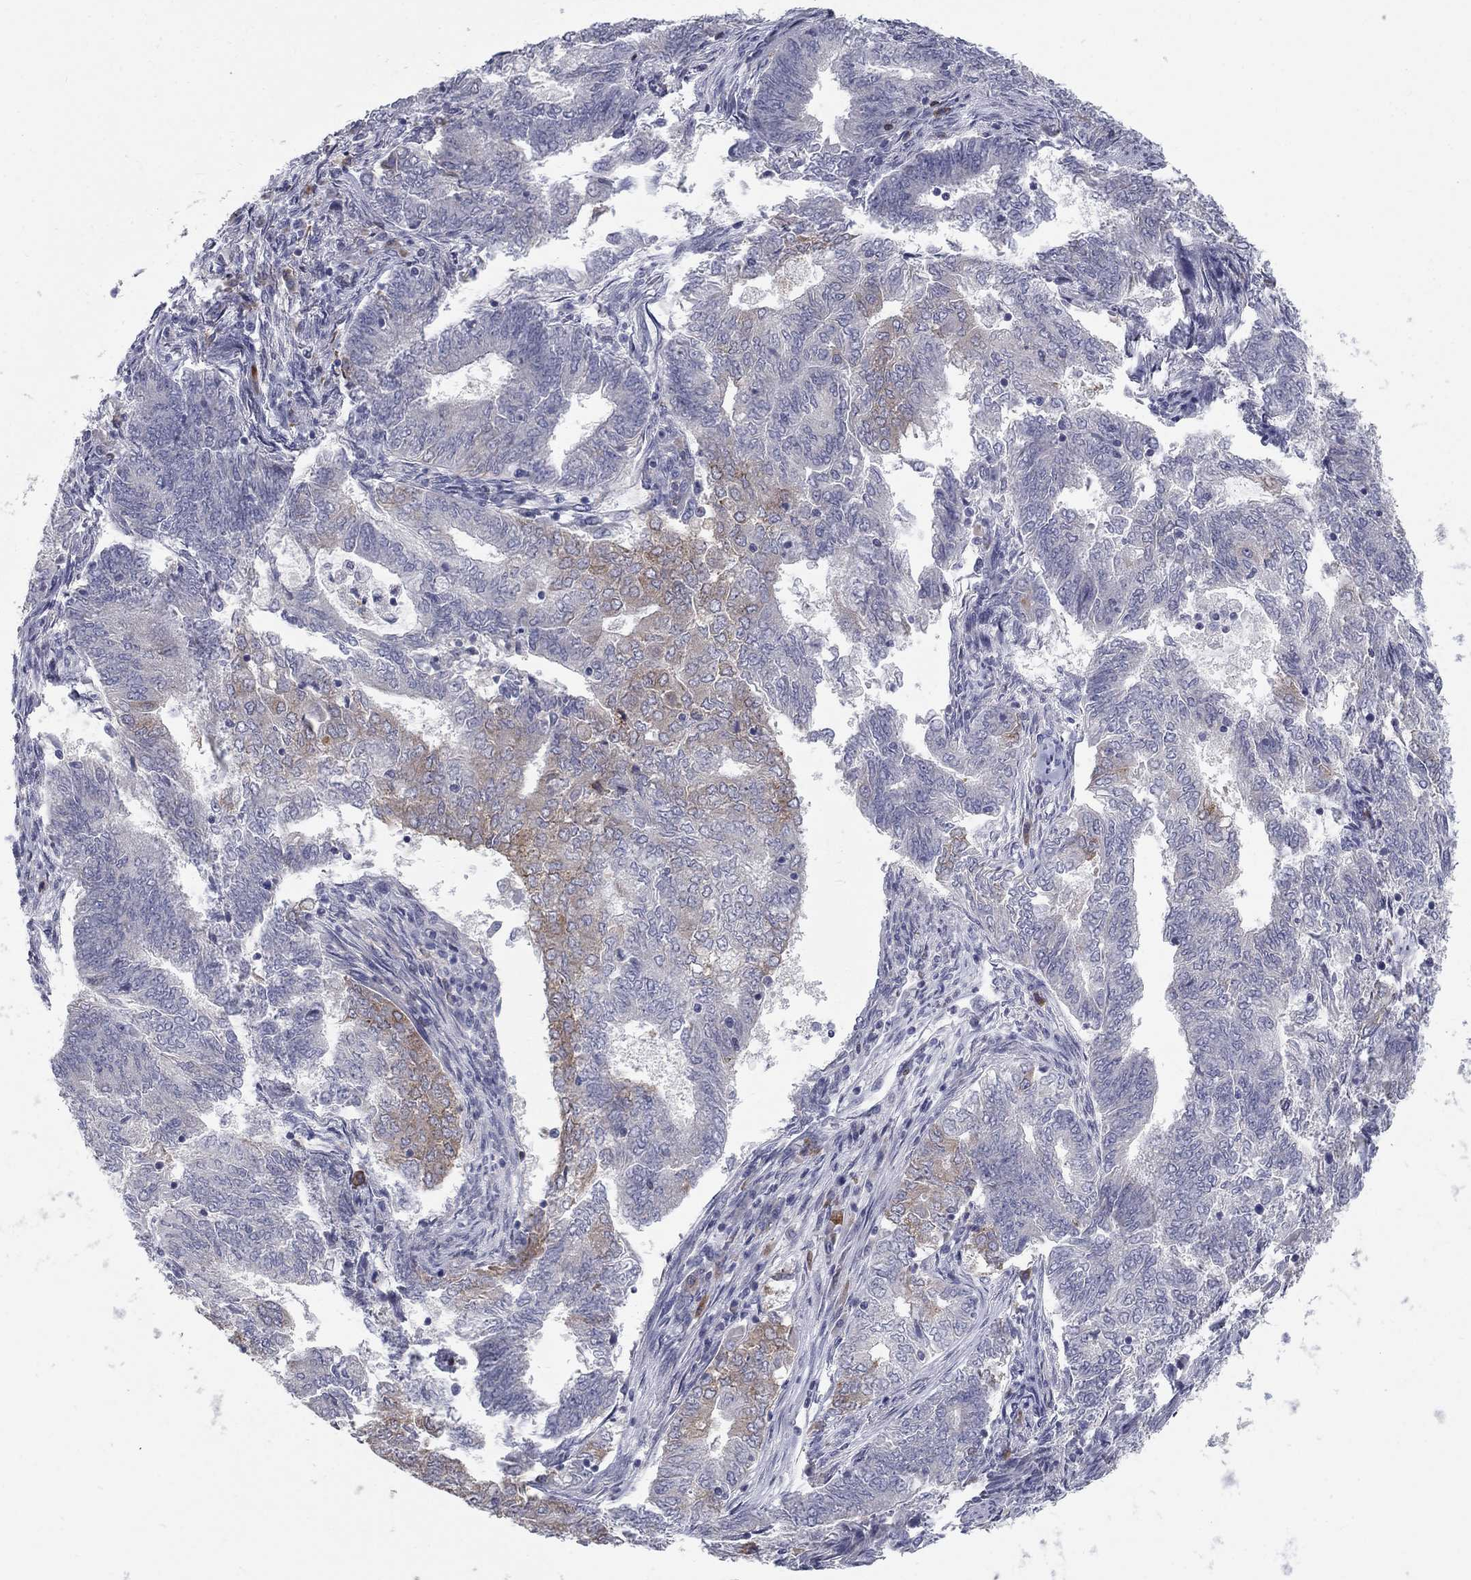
{"staining": {"intensity": "weak", "quantity": "<25%", "location": "cytoplasmic/membranous"}, "tissue": "endometrial cancer", "cell_type": "Tumor cells", "image_type": "cancer", "snomed": [{"axis": "morphology", "description": "Adenocarcinoma, NOS"}, {"axis": "topography", "description": "Endometrium"}], "caption": "IHC image of neoplastic tissue: endometrial cancer (adenocarcinoma) stained with DAB (3,3'-diaminobenzidine) displays no significant protein staining in tumor cells.", "gene": "NTRK2", "patient": {"sex": "female", "age": 62}}